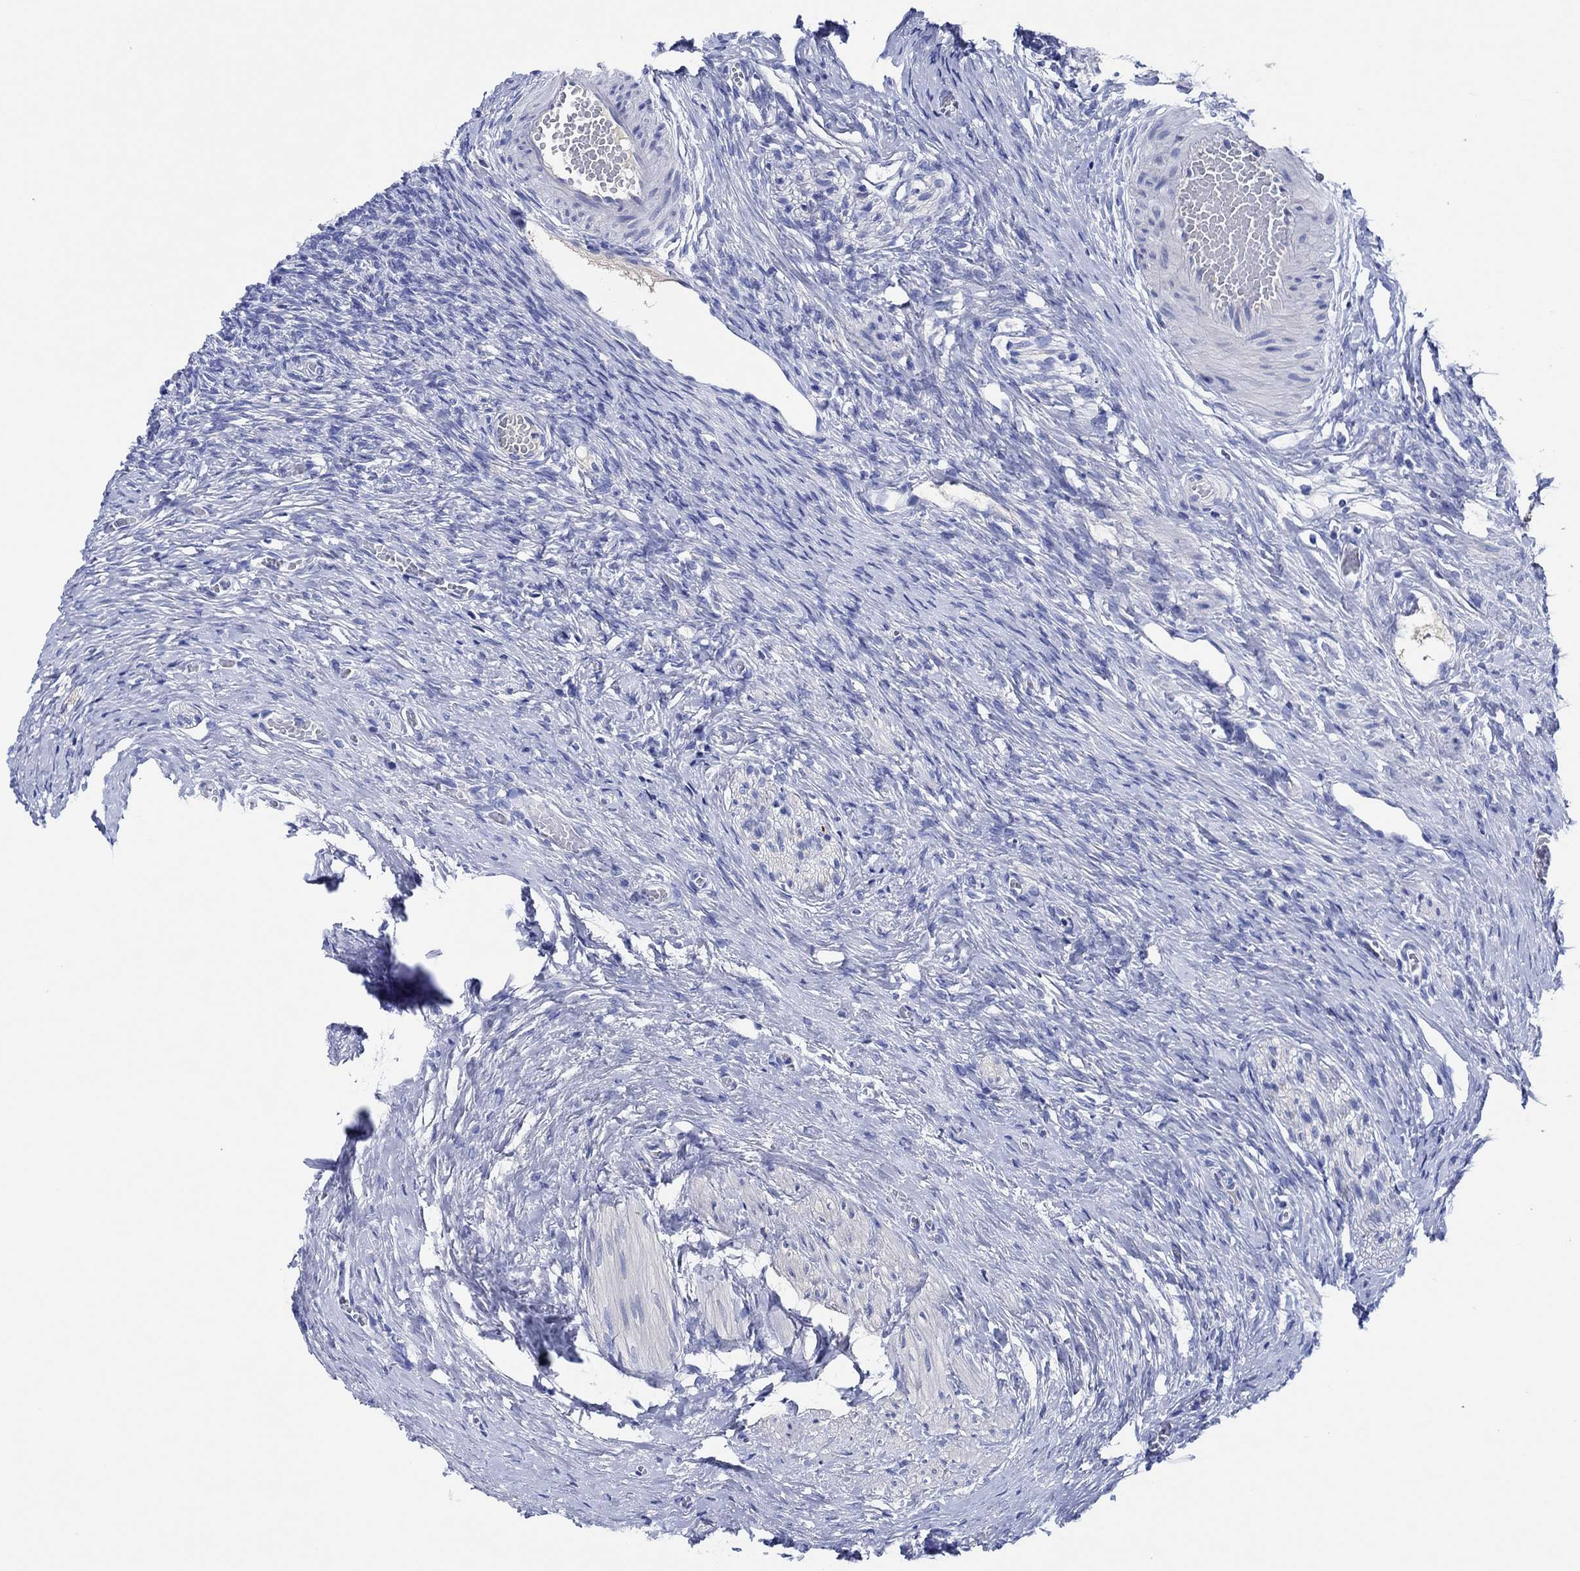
{"staining": {"intensity": "negative", "quantity": "none", "location": "none"}, "tissue": "ovary", "cell_type": "Follicle cells", "image_type": "normal", "snomed": [{"axis": "morphology", "description": "Normal tissue, NOS"}, {"axis": "topography", "description": "Ovary"}], "caption": "There is no significant positivity in follicle cells of ovary. (DAB (3,3'-diaminobenzidine) immunohistochemistry (IHC), high magnification).", "gene": "CPNE6", "patient": {"sex": "female", "age": 27}}